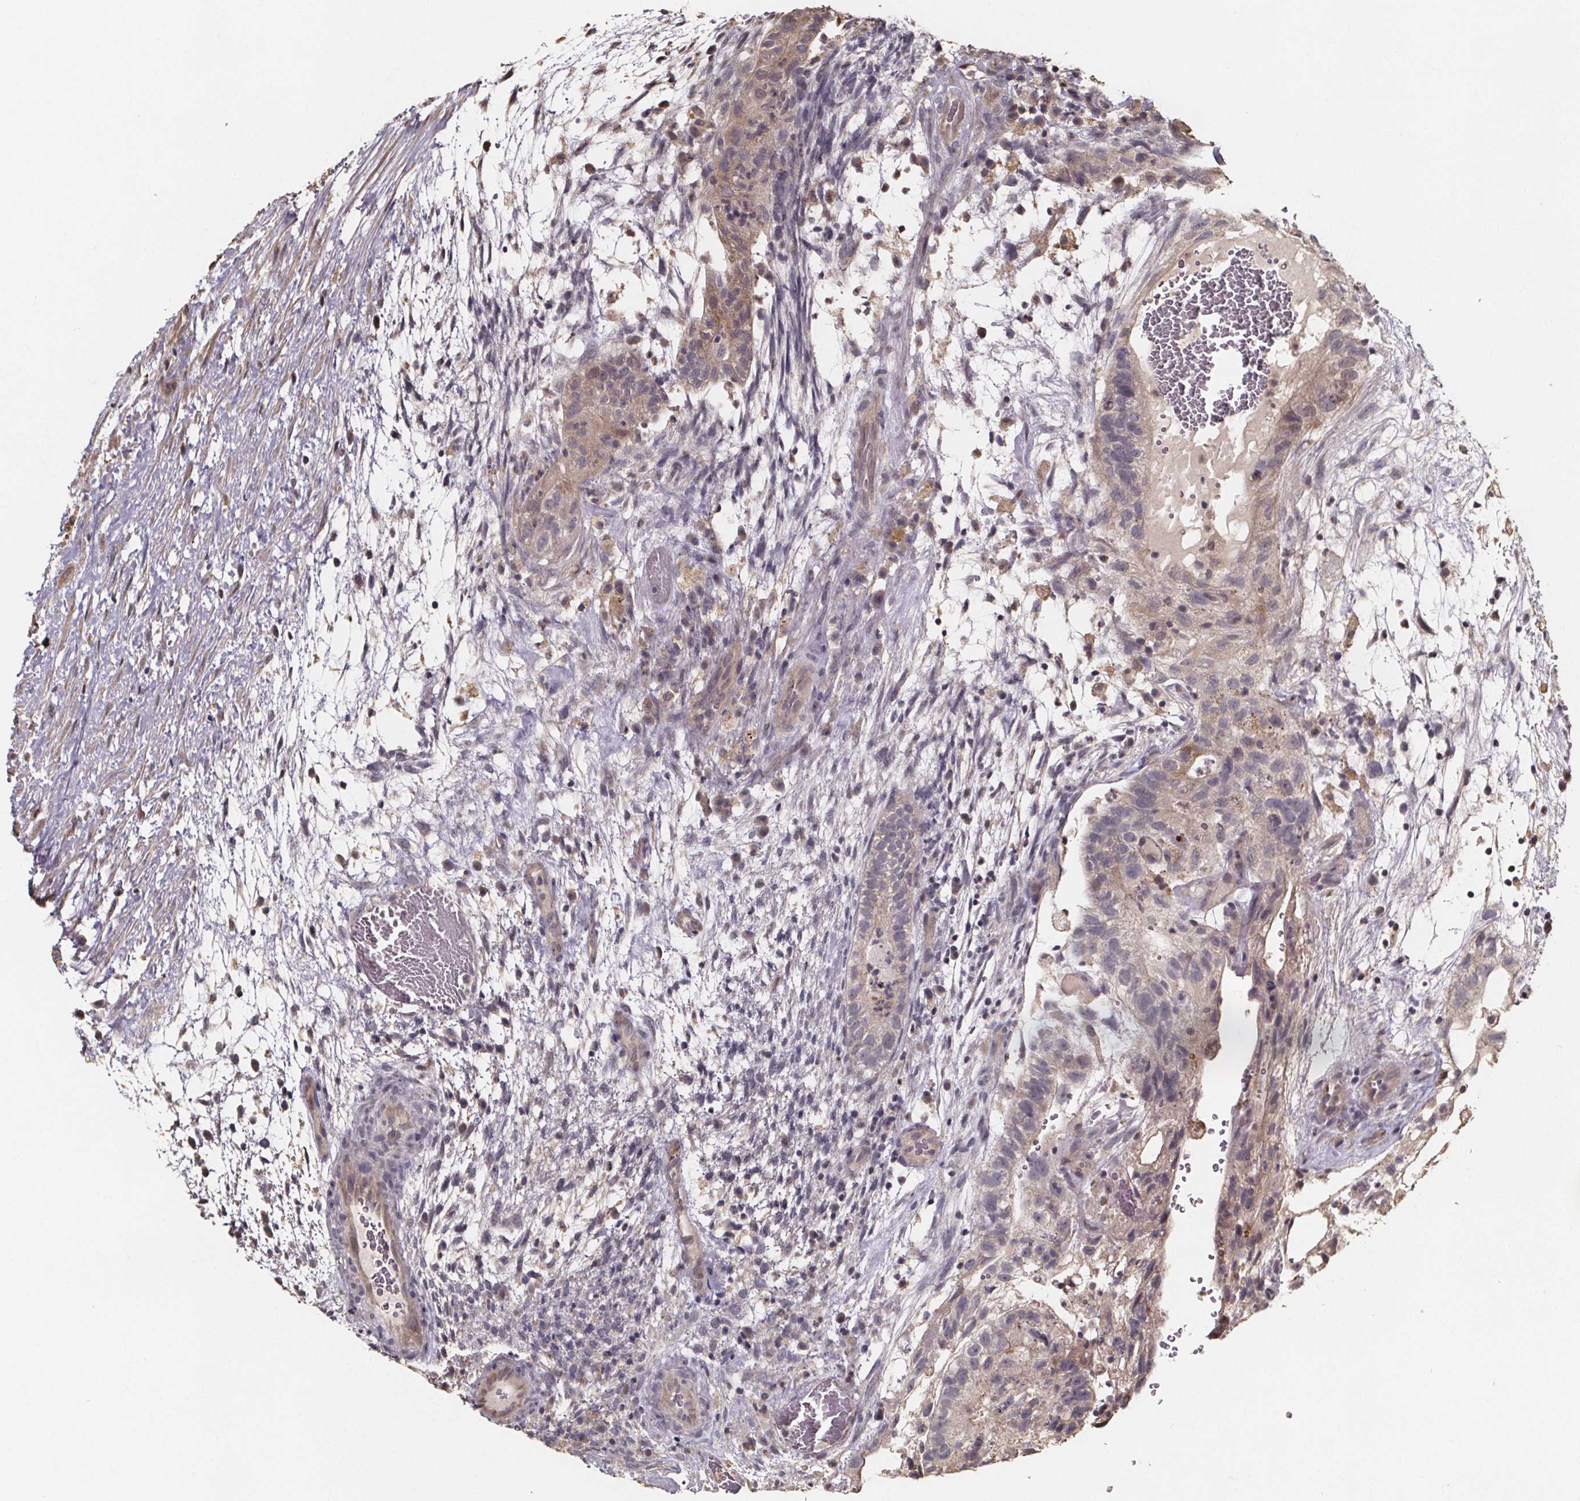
{"staining": {"intensity": "weak", "quantity": "25%-75%", "location": "cytoplasmic/membranous"}, "tissue": "testis cancer", "cell_type": "Tumor cells", "image_type": "cancer", "snomed": [{"axis": "morphology", "description": "Normal tissue, NOS"}, {"axis": "morphology", "description": "Carcinoma, Embryonal, NOS"}, {"axis": "topography", "description": "Testis"}], "caption": "Immunohistochemistry (IHC) (DAB) staining of human embryonal carcinoma (testis) reveals weak cytoplasmic/membranous protein staining in approximately 25%-75% of tumor cells.", "gene": "ZNF879", "patient": {"sex": "male", "age": 32}}